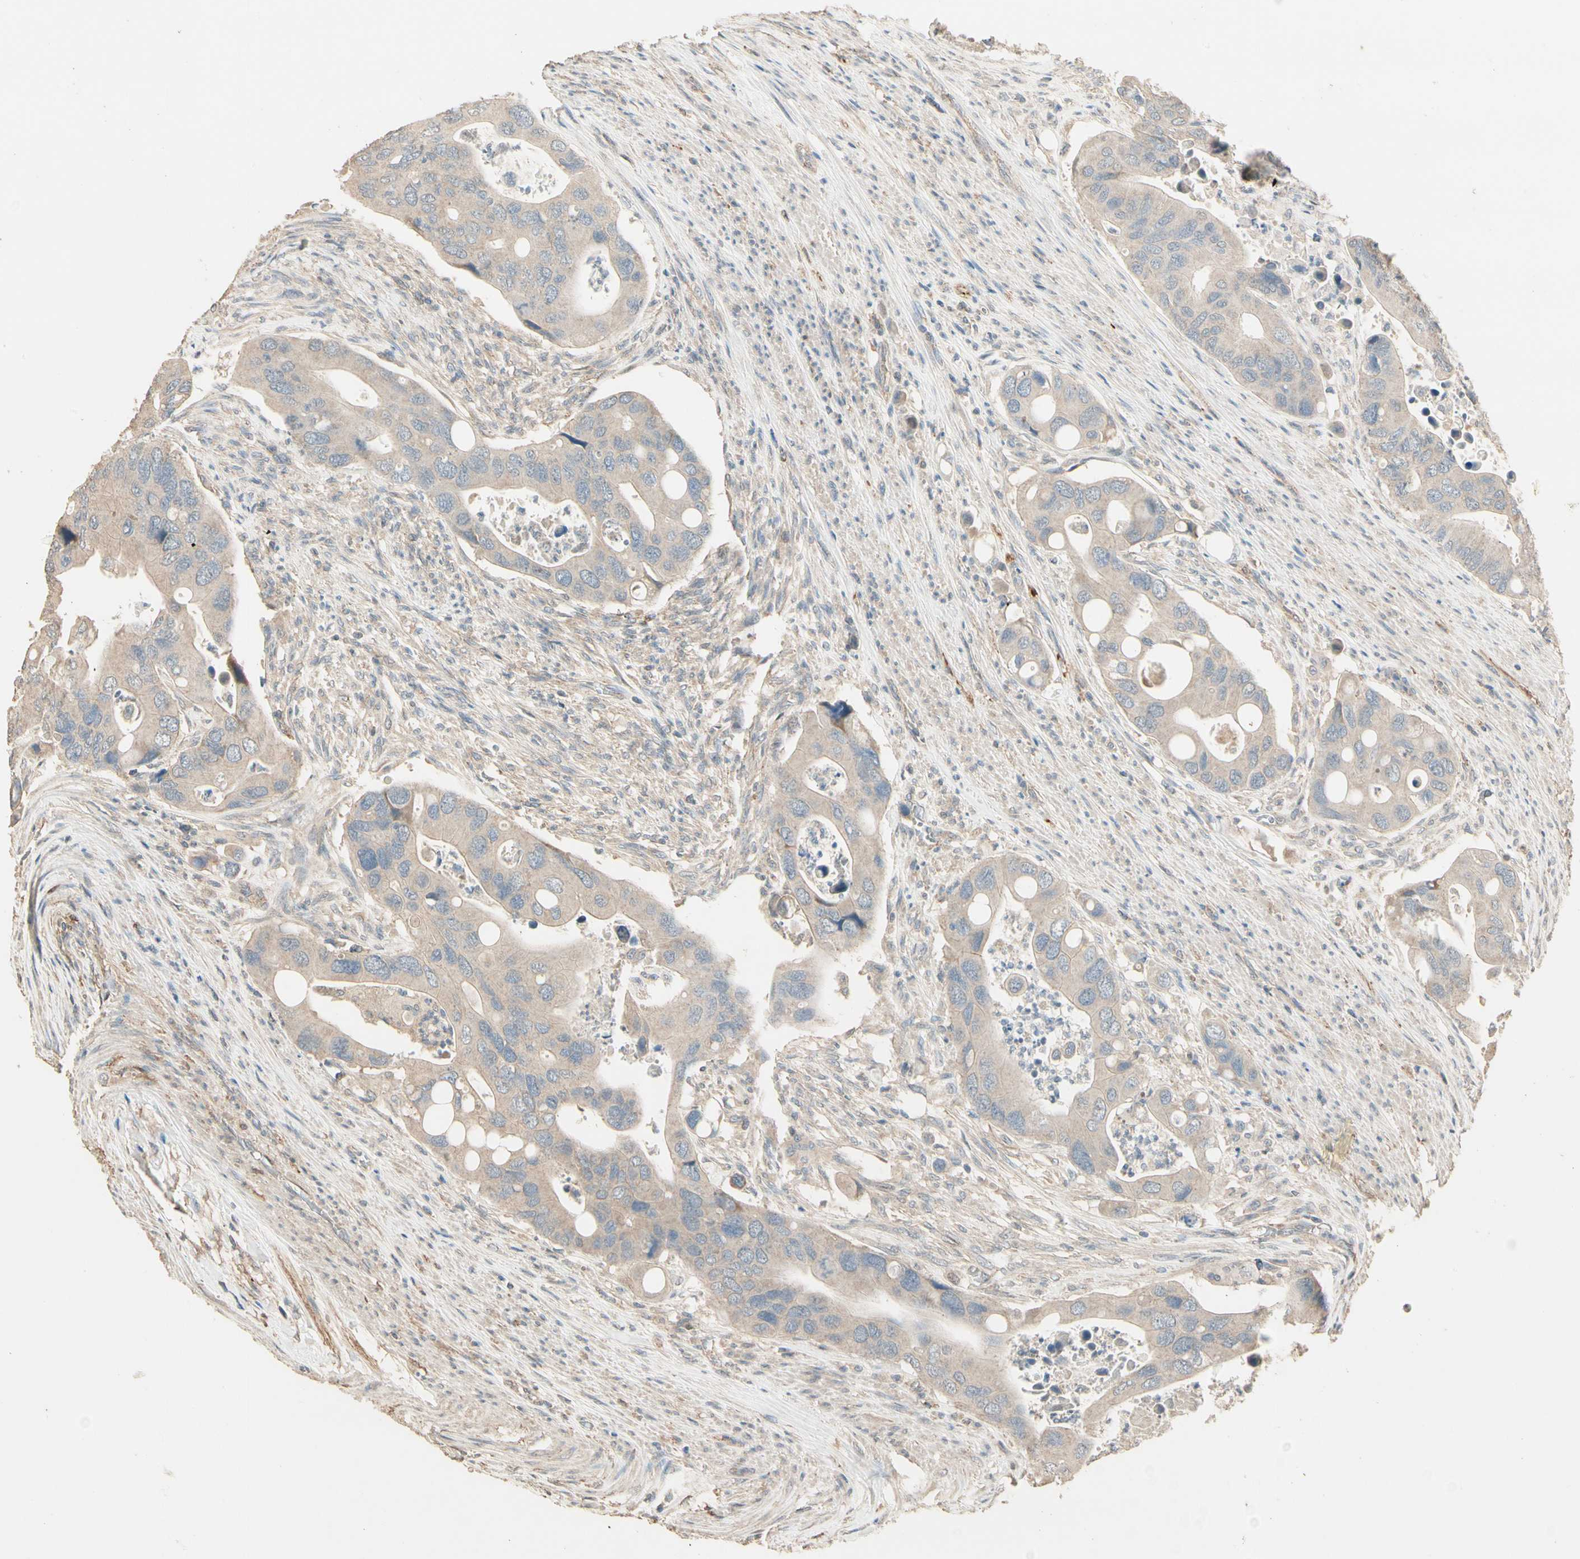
{"staining": {"intensity": "weak", "quantity": ">75%", "location": "cytoplasmic/membranous"}, "tissue": "colorectal cancer", "cell_type": "Tumor cells", "image_type": "cancer", "snomed": [{"axis": "morphology", "description": "Adenocarcinoma, NOS"}, {"axis": "topography", "description": "Rectum"}], "caption": "IHC photomicrograph of colorectal adenocarcinoma stained for a protein (brown), which shows low levels of weak cytoplasmic/membranous expression in approximately >75% of tumor cells.", "gene": "CDH6", "patient": {"sex": "female", "age": 57}}